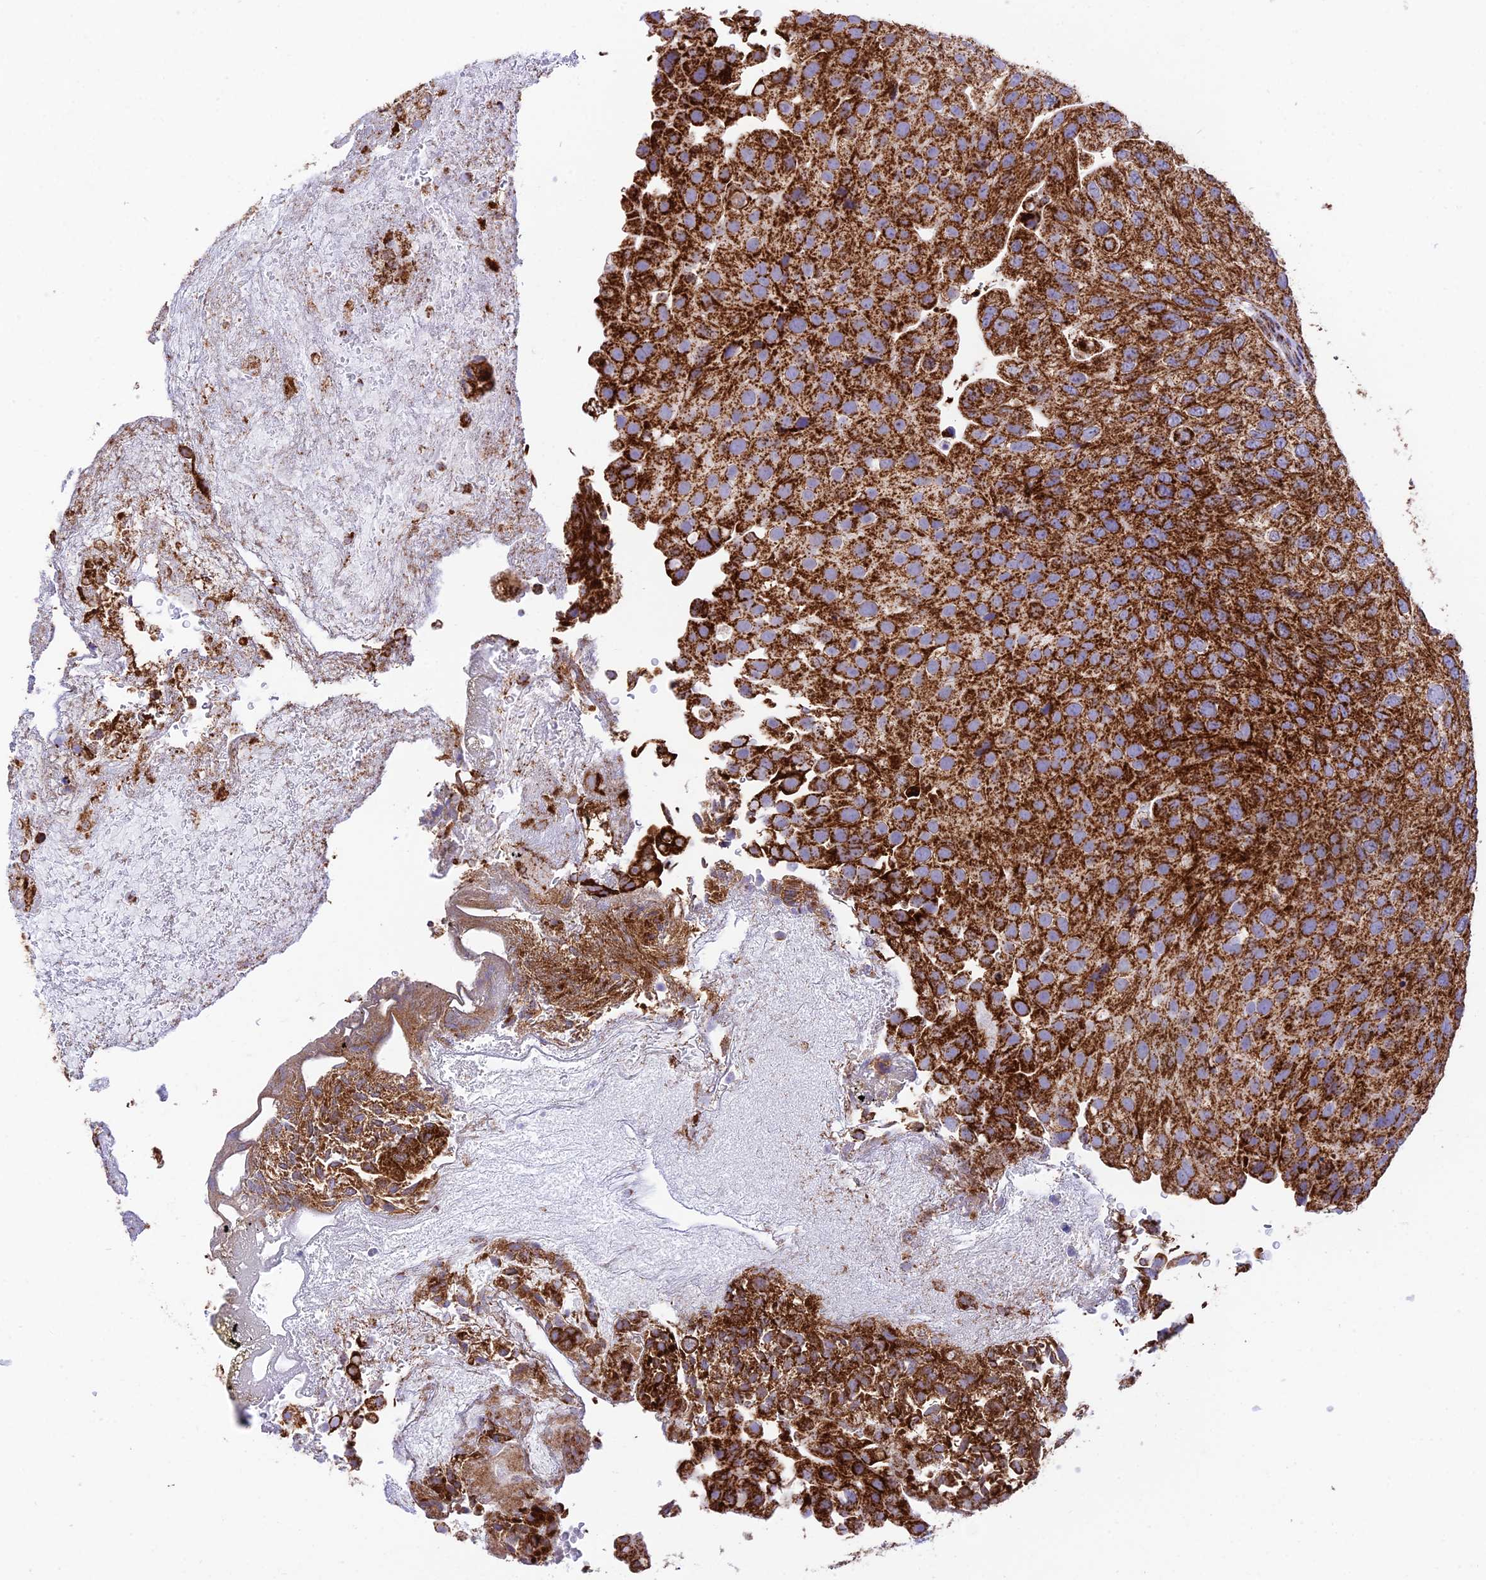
{"staining": {"intensity": "strong", "quantity": ">75%", "location": "cytoplasmic/membranous"}, "tissue": "urothelial cancer", "cell_type": "Tumor cells", "image_type": "cancer", "snomed": [{"axis": "morphology", "description": "Urothelial carcinoma, Low grade"}, {"axis": "topography", "description": "Urinary bladder"}], "caption": "High-power microscopy captured an IHC histopathology image of urothelial cancer, revealing strong cytoplasmic/membranous staining in approximately >75% of tumor cells.", "gene": "CHCHD3", "patient": {"sex": "male", "age": 78}}